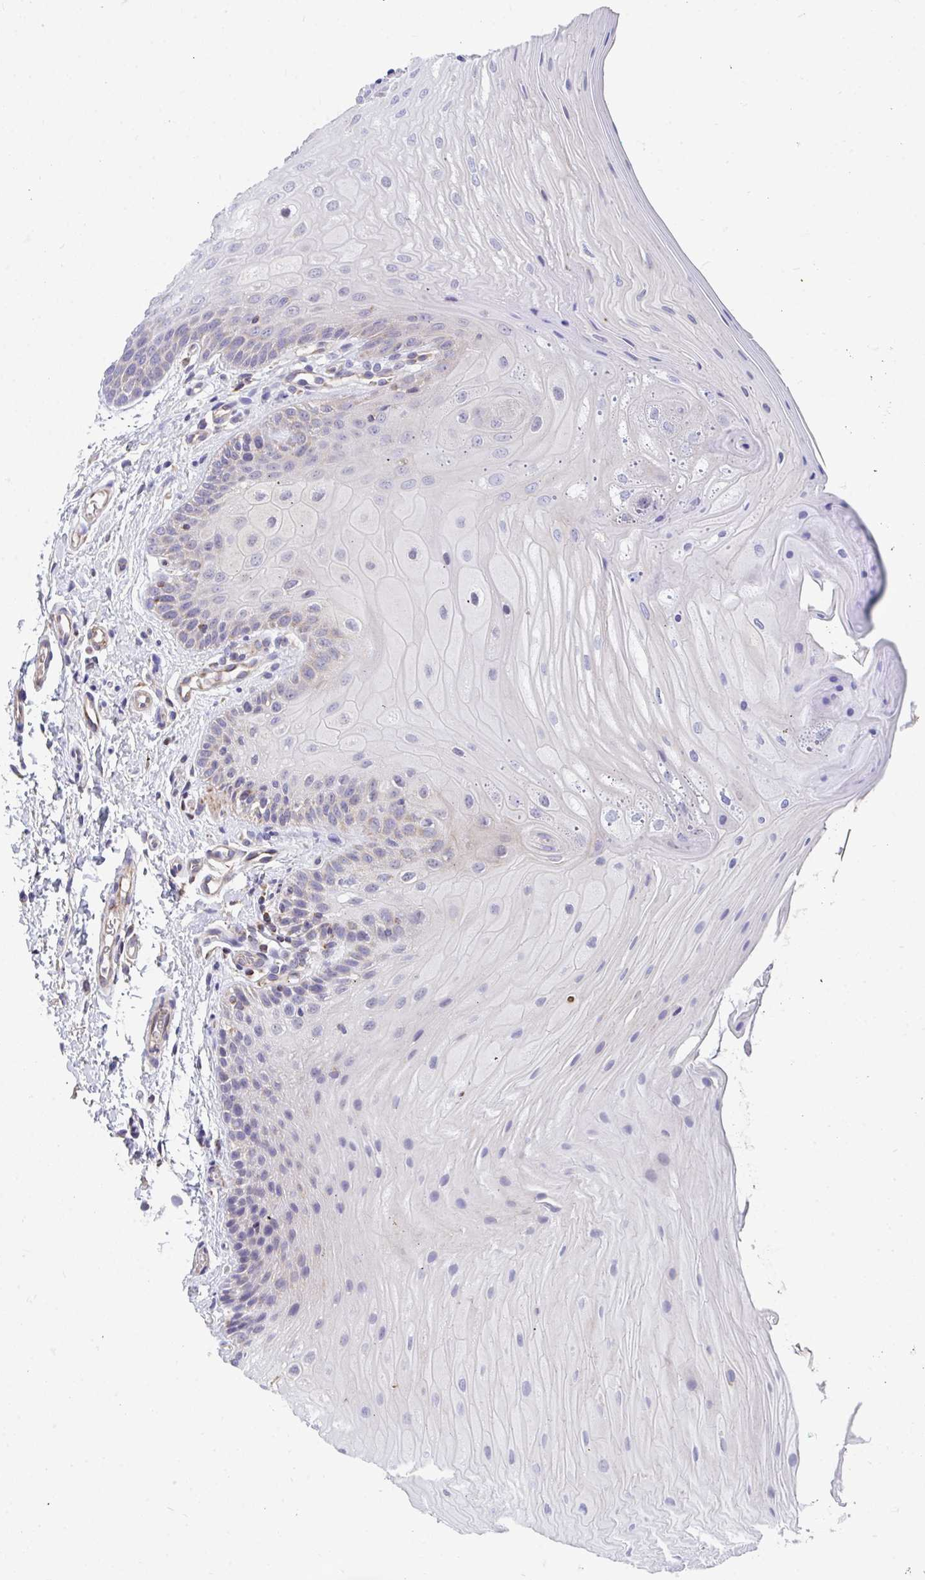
{"staining": {"intensity": "weak", "quantity": "<25%", "location": "cytoplasmic/membranous"}, "tissue": "oral mucosa", "cell_type": "Squamous epithelial cells", "image_type": "normal", "snomed": [{"axis": "morphology", "description": "Normal tissue, NOS"}, {"axis": "topography", "description": "Oral tissue"}, {"axis": "topography", "description": "Tounge, NOS"}, {"axis": "topography", "description": "Head-Neck"}], "caption": "DAB immunohistochemical staining of benign human oral mucosa exhibits no significant expression in squamous epithelial cells. (DAB immunohistochemistry (IHC) visualized using brightfield microscopy, high magnification).", "gene": "FHIP1B", "patient": {"sex": "female", "age": 84}}